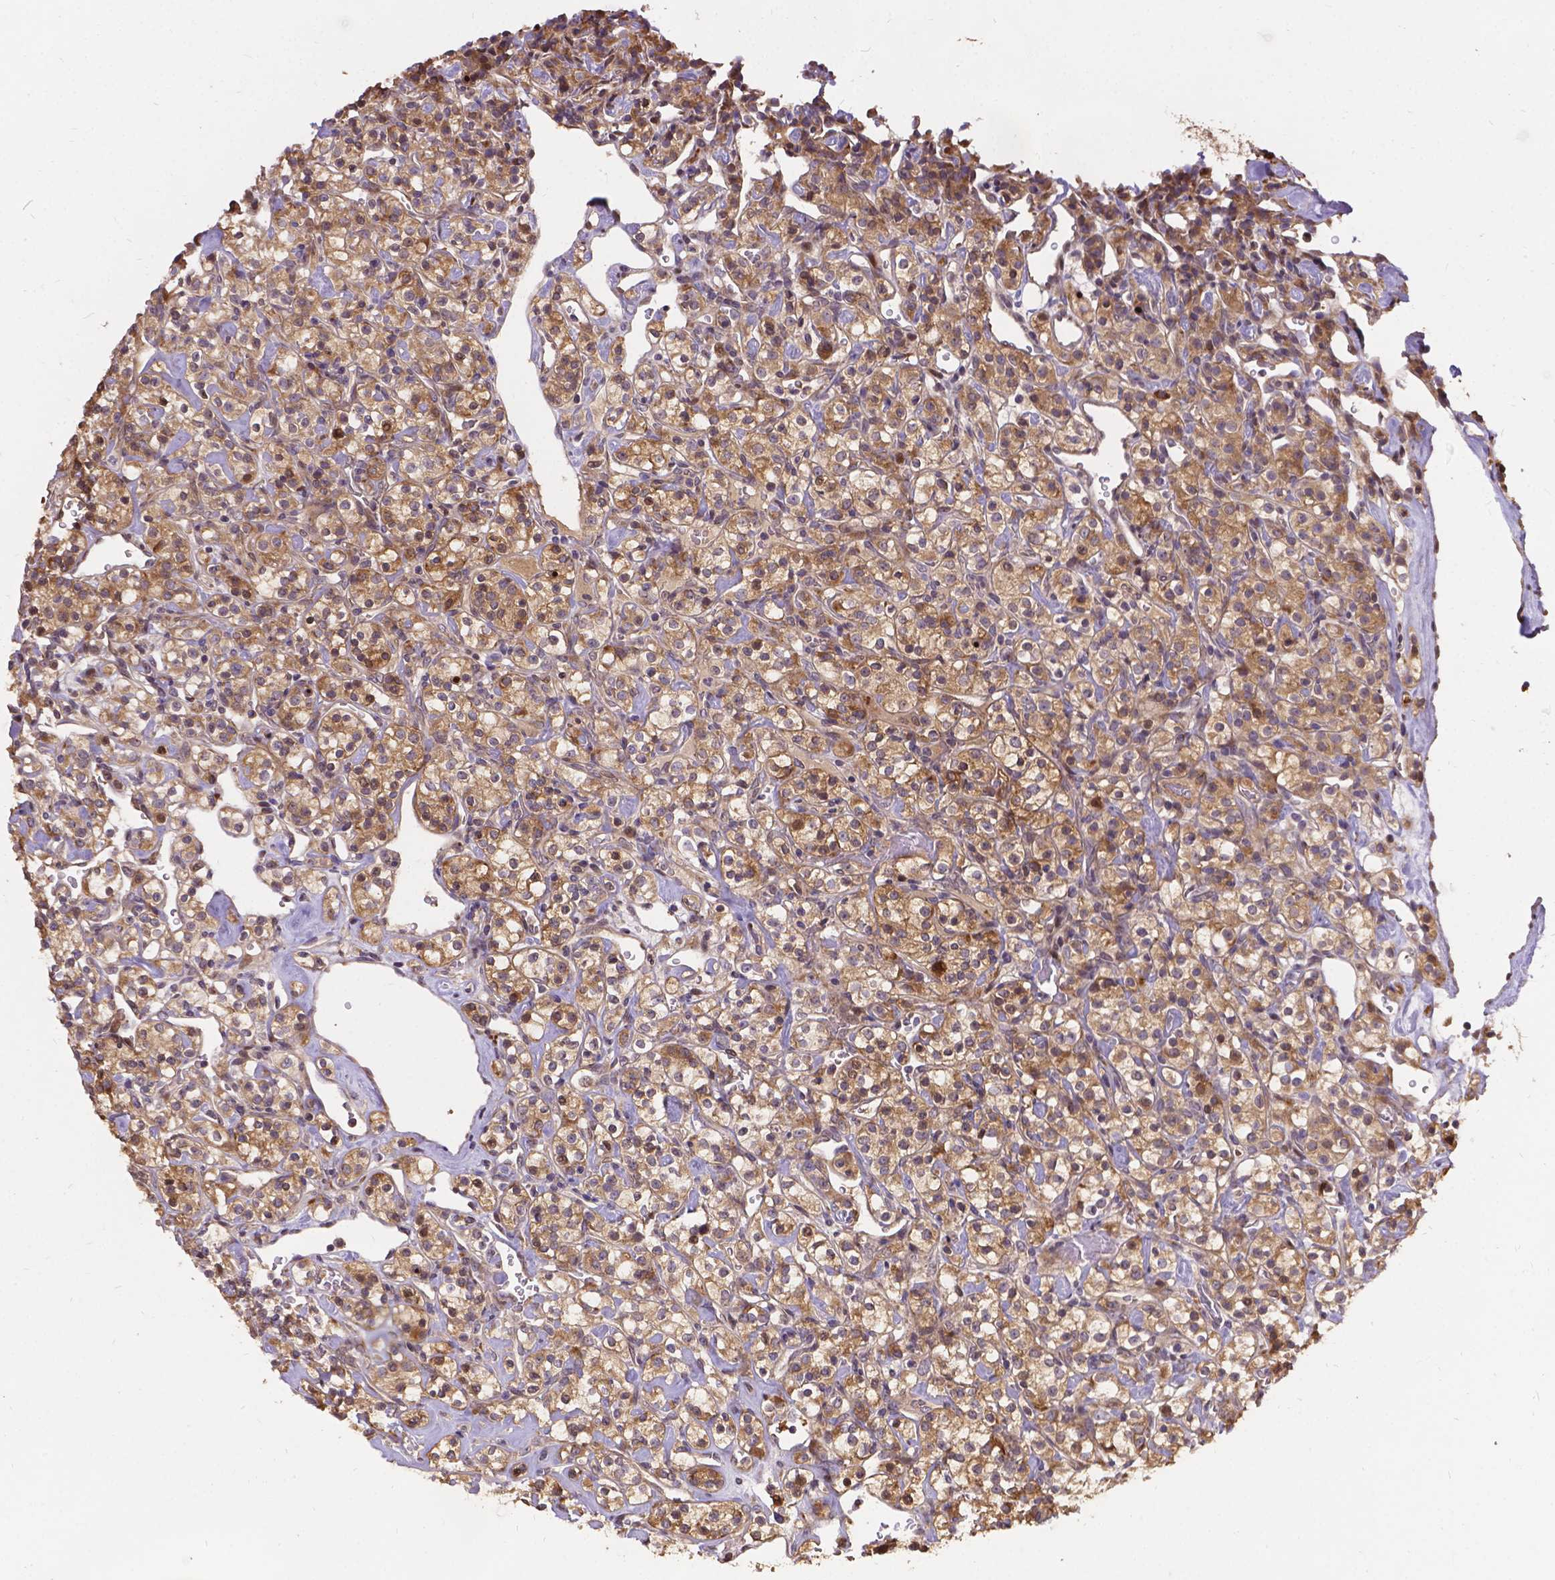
{"staining": {"intensity": "weak", "quantity": ">75%", "location": "cytoplasmic/membranous"}, "tissue": "renal cancer", "cell_type": "Tumor cells", "image_type": "cancer", "snomed": [{"axis": "morphology", "description": "Adenocarcinoma, NOS"}, {"axis": "topography", "description": "Kidney"}], "caption": "Protein expression analysis of renal cancer shows weak cytoplasmic/membranous expression in about >75% of tumor cells.", "gene": "DENND6A", "patient": {"sex": "male", "age": 77}}